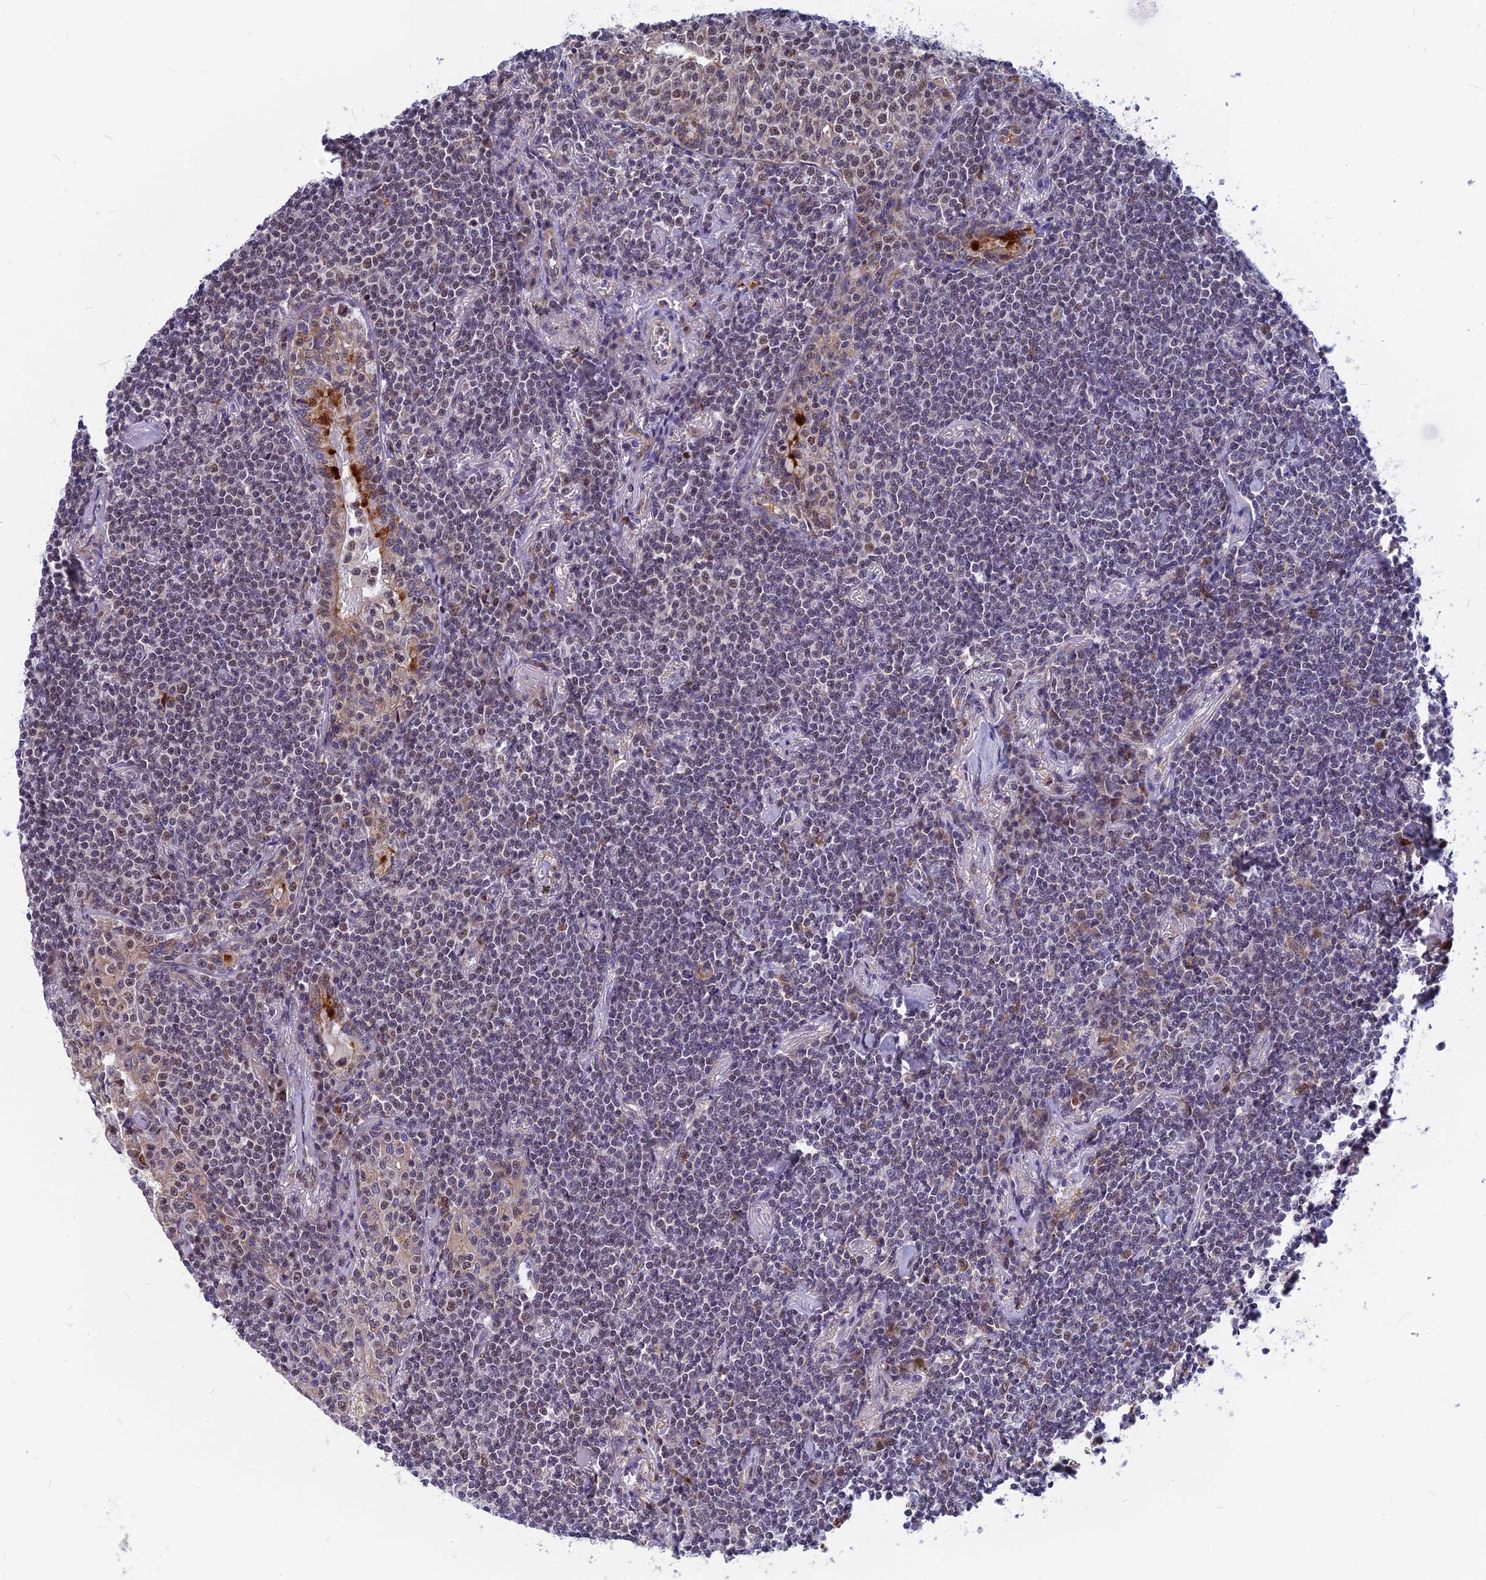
{"staining": {"intensity": "weak", "quantity": "<25%", "location": "nuclear"}, "tissue": "lymphoma", "cell_type": "Tumor cells", "image_type": "cancer", "snomed": [{"axis": "morphology", "description": "Malignant lymphoma, non-Hodgkin's type, Low grade"}, {"axis": "topography", "description": "Lung"}], "caption": "A high-resolution image shows IHC staining of lymphoma, which shows no significant positivity in tumor cells.", "gene": "CMC1", "patient": {"sex": "female", "age": 71}}